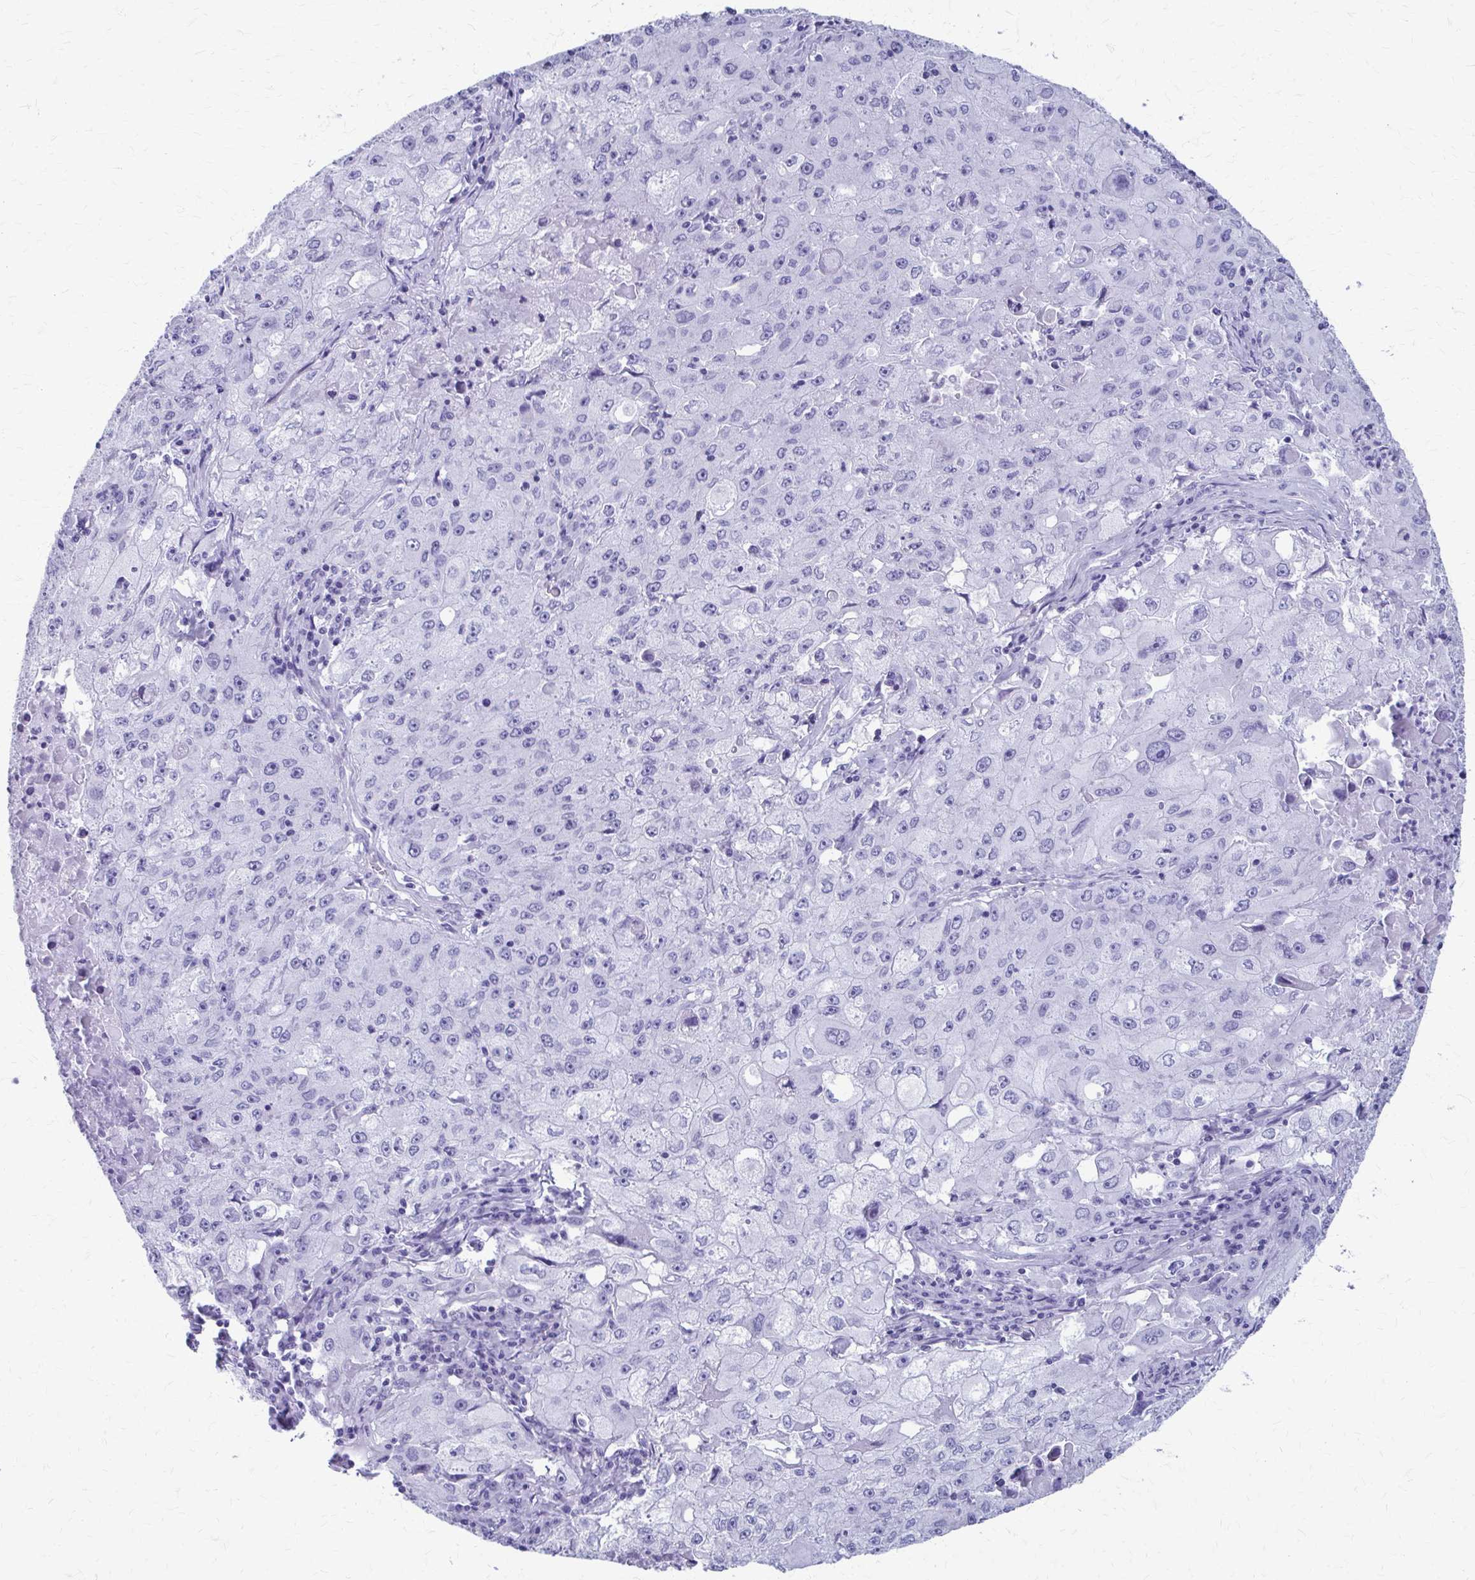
{"staining": {"intensity": "negative", "quantity": "none", "location": "none"}, "tissue": "lung cancer", "cell_type": "Tumor cells", "image_type": "cancer", "snomed": [{"axis": "morphology", "description": "Squamous cell carcinoma, NOS"}, {"axis": "topography", "description": "Lung"}], "caption": "Lung squamous cell carcinoma was stained to show a protein in brown. There is no significant staining in tumor cells. Nuclei are stained in blue.", "gene": "CELF5", "patient": {"sex": "male", "age": 63}}